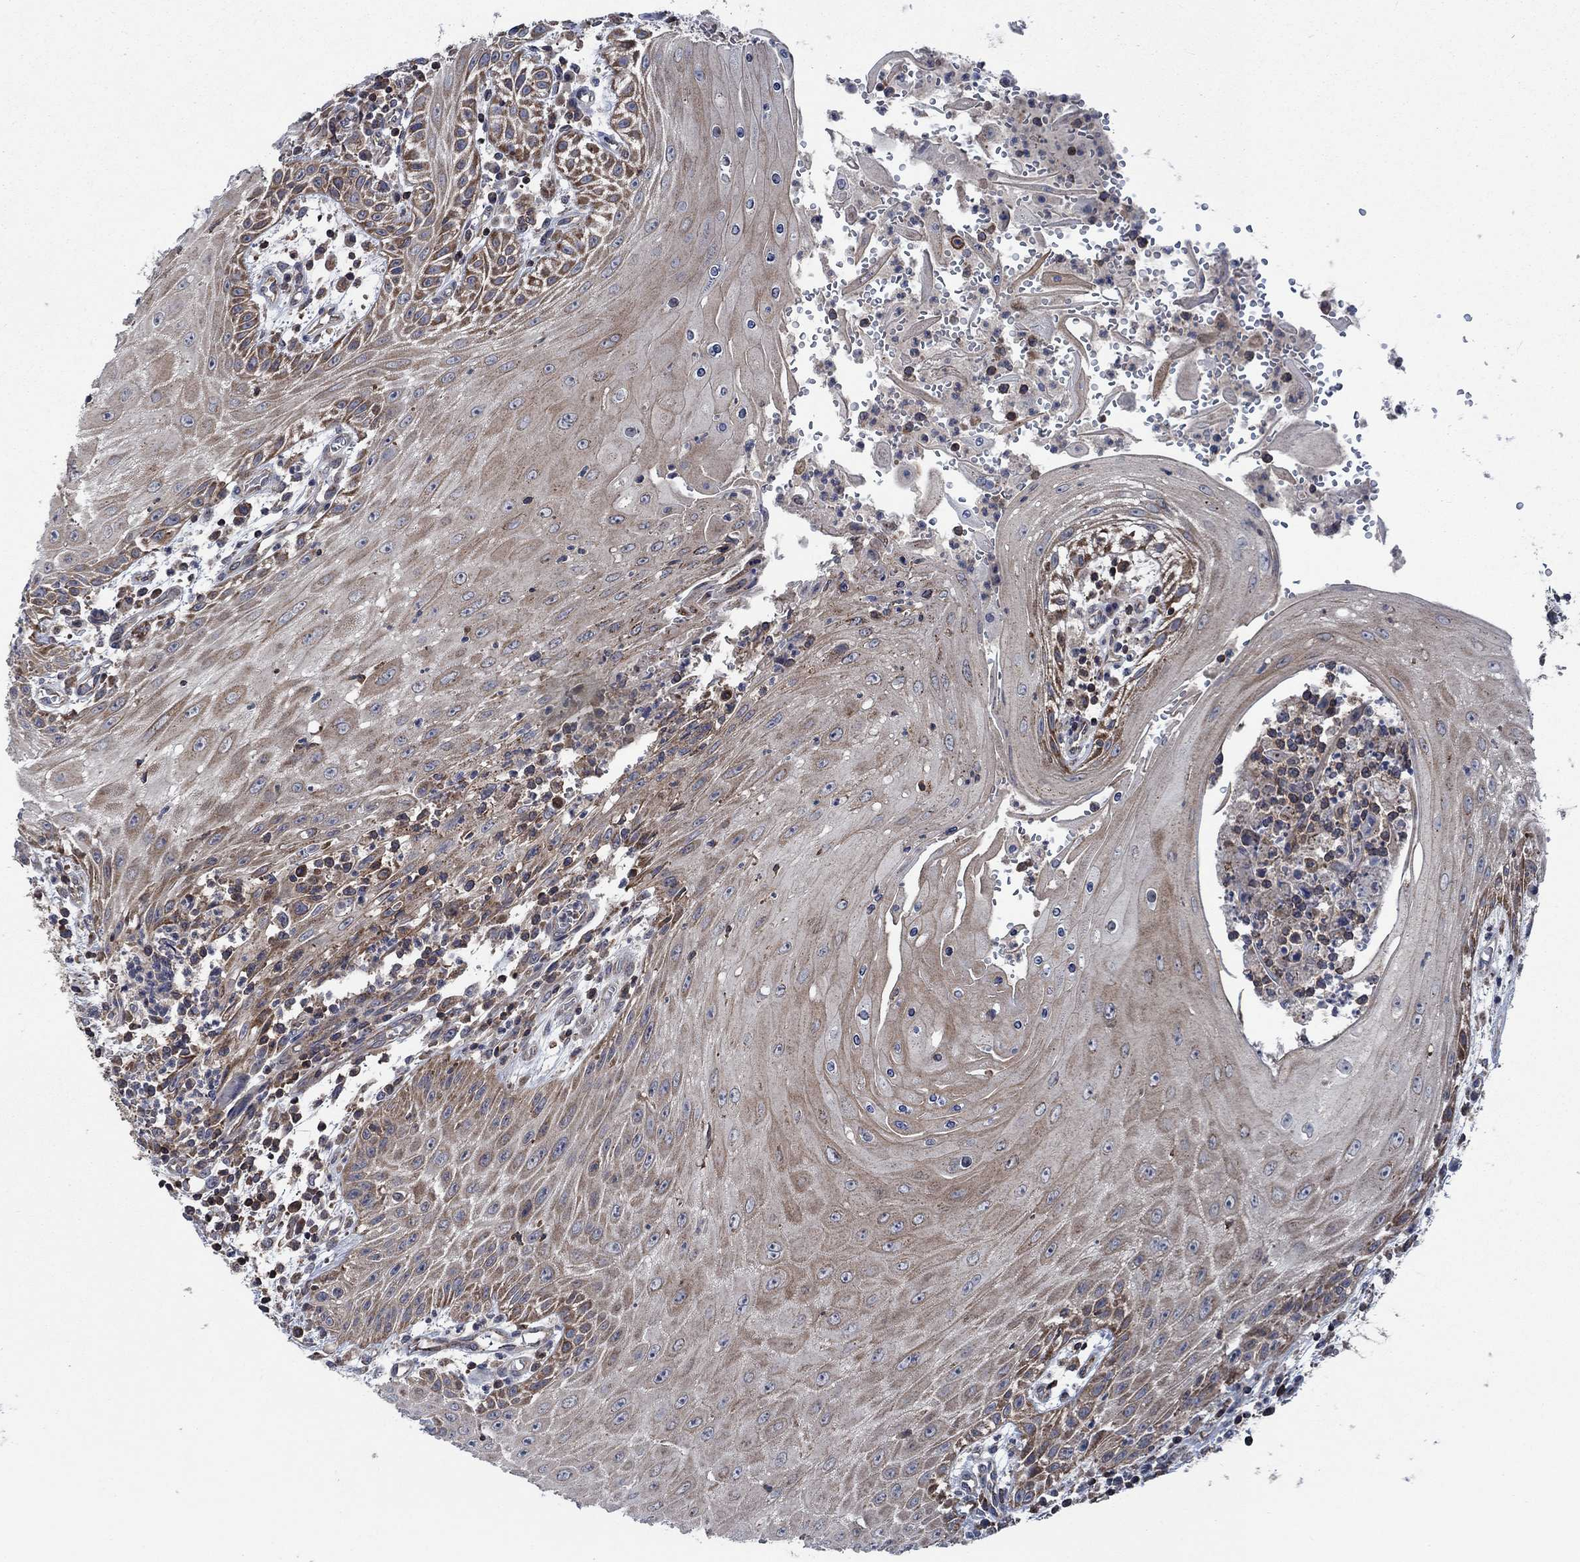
{"staining": {"intensity": "strong", "quantity": "<25%", "location": "cytoplasmic/membranous"}, "tissue": "head and neck cancer", "cell_type": "Tumor cells", "image_type": "cancer", "snomed": [{"axis": "morphology", "description": "Squamous cell carcinoma, NOS"}, {"axis": "topography", "description": "Oral tissue"}, {"axis": "topography", "description": "Head-Neck"}], "caption": "Human head and neck cancer stained for a protein (brown) demonstrates strong cytoplasmic/membranous positive expression in approximately <25% of tumor cells.", "gene": "STXBP6", "patient": {"sex": "male", "age": 58}}